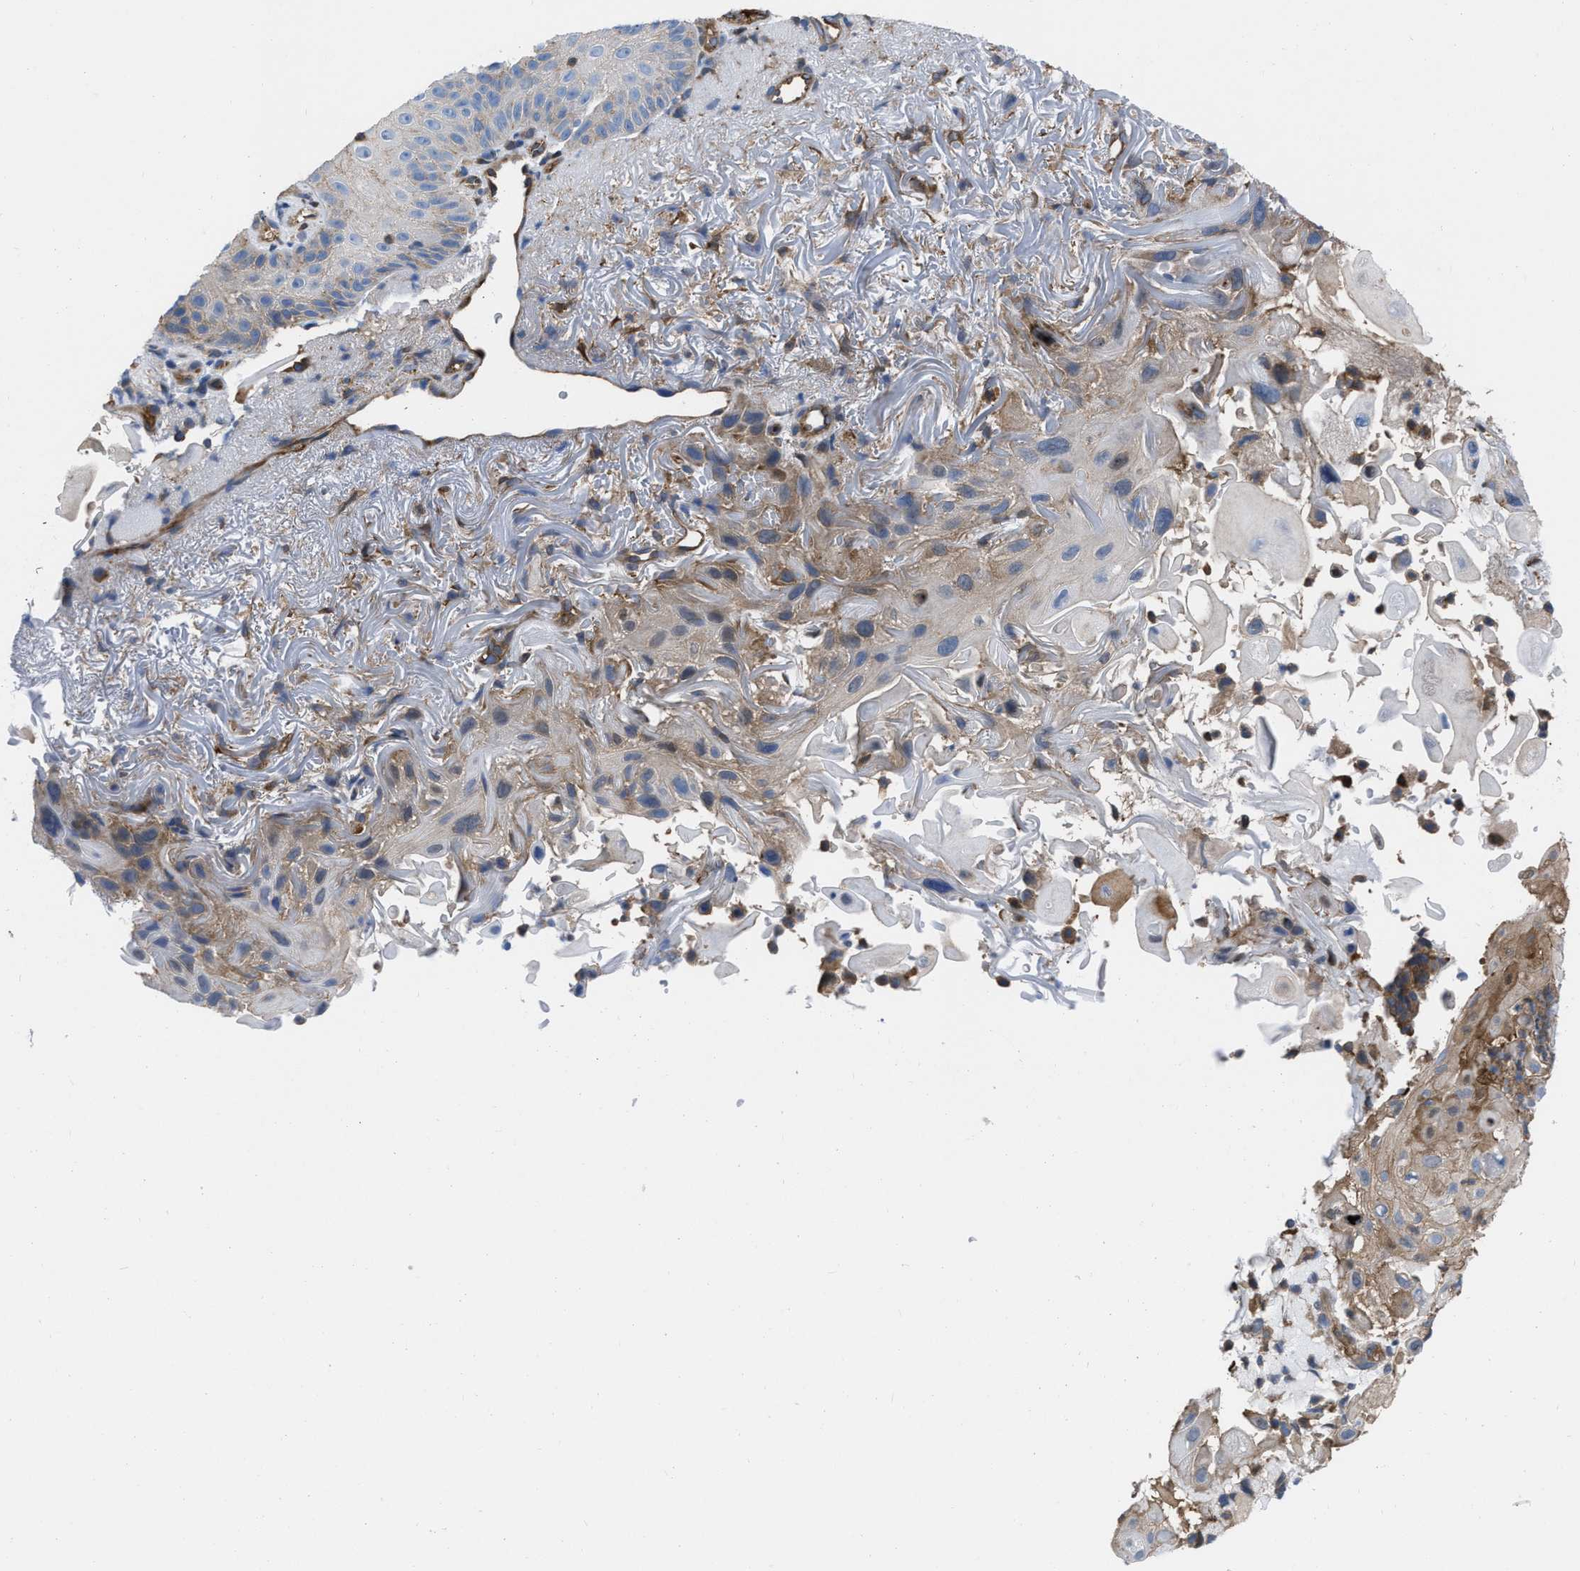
{"staining": {"intensity": "moderate", "quantity": "<25%", "location": "cytoplasmic/membranous"}, "tissue": "skin cancer", "cell_type": "Tumor cells", "image_type": "cancer", "snomed": [{"axis": "morphology", "description": "Squamous cell carcinoma, NOS"}, {"axis": "topography", "description": "Skin"}], "caption": "Moderate cytoplasmic/membranous expression is seen in approximately <25% of tumor cells in squamous cell carcinoma (skin).", "gene": "TRIOBP", "patient": {"sex": "female", "age": 77}}